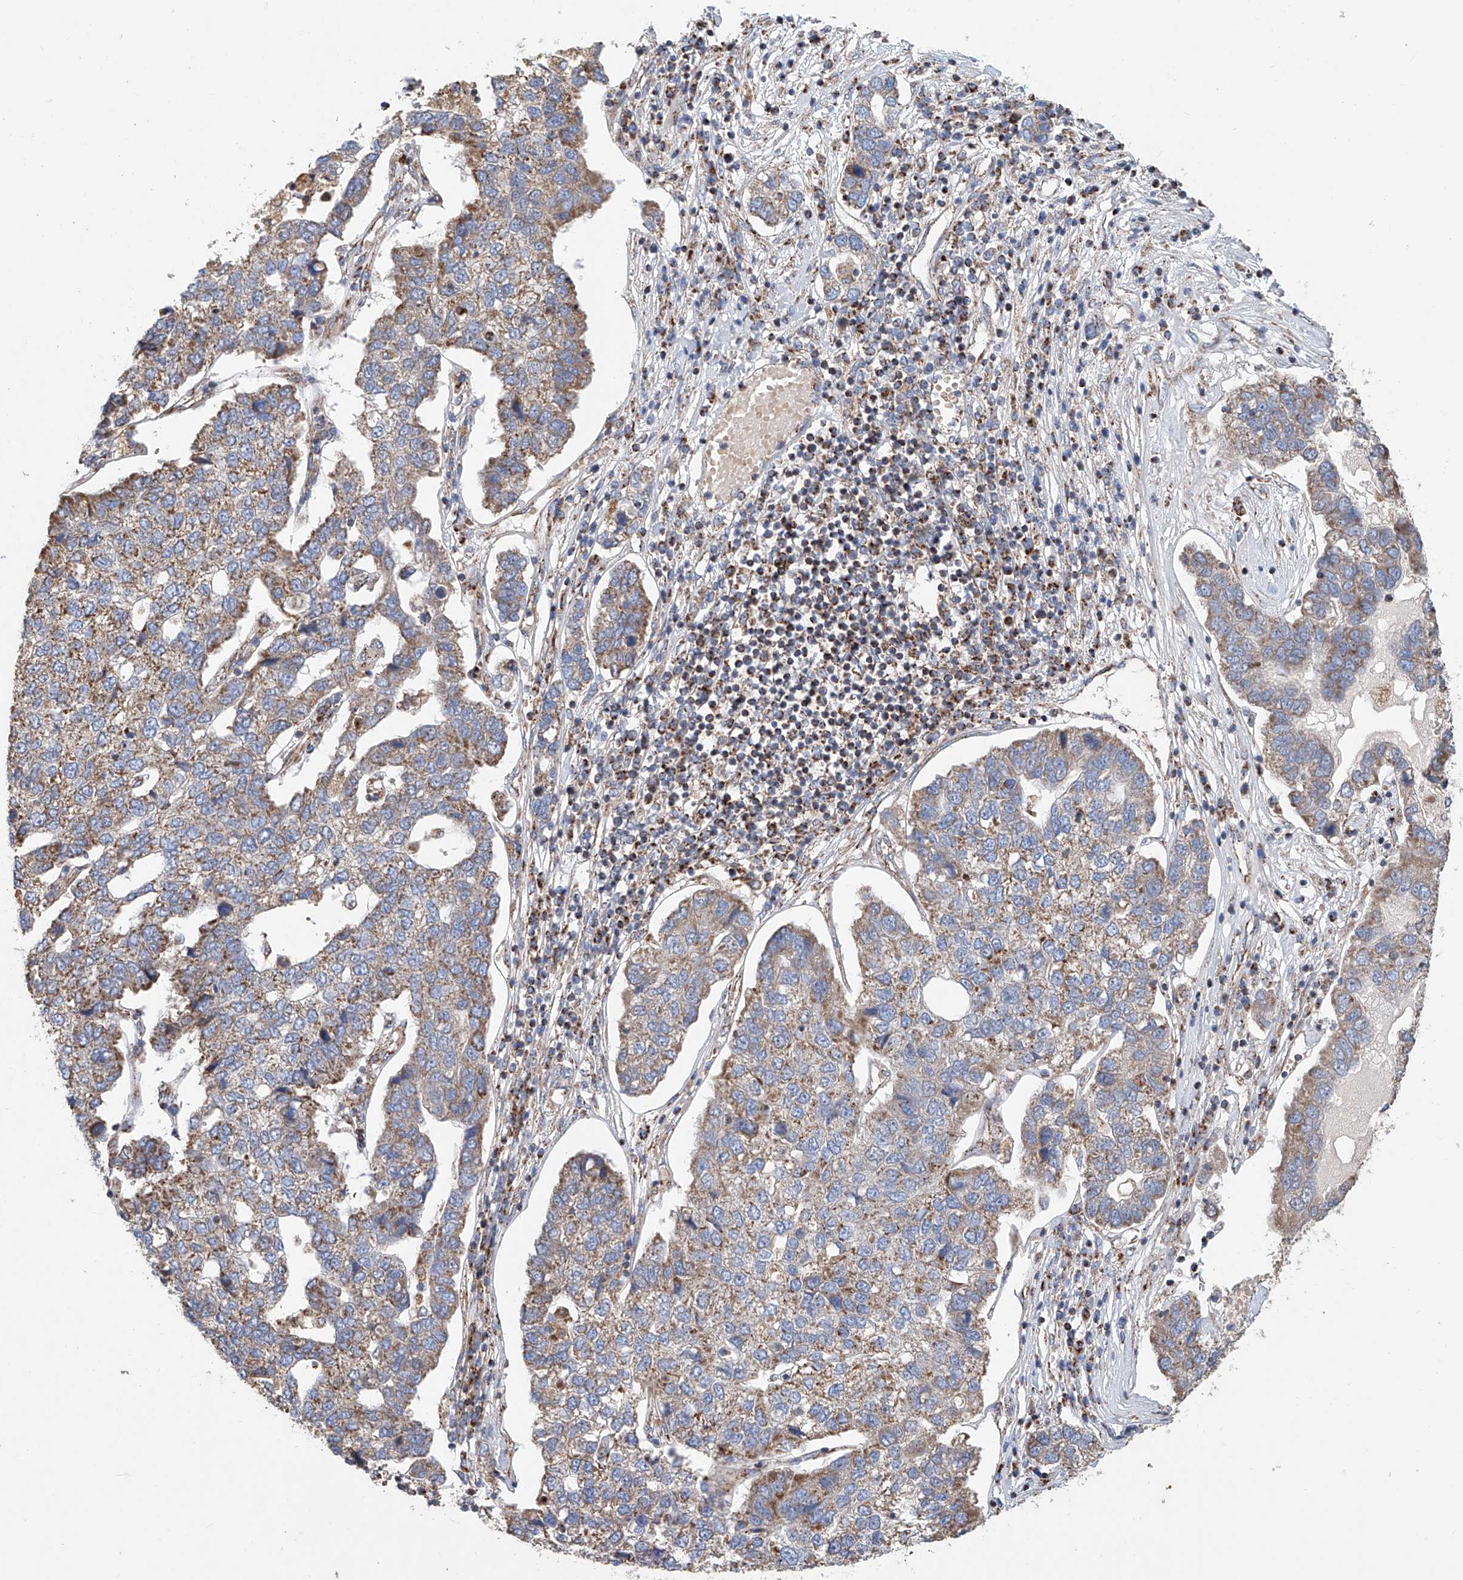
{"staining": {"intensity": "moderate", "quantity": ">75%", "location": "cytoplasmic/membranous"}, "tissue": "pancreatic cancer", "cell_type": "Tumor cells", "image_type": "cancer", "snomed": [{"axis": "morphology", "description": "Adenocarcinoma, NOS"}, {"axis": "topography", "description": "Pancreas"}], "caption": "Adenocarcinoma (pancreatic) was stained to show a protein in brown. There is medium levels of moderate cytoplasmic/membranous positivity in about >75% of tumor cells.", "gene": "MCL1", "patient": {"sex": "female", "age": 61}}